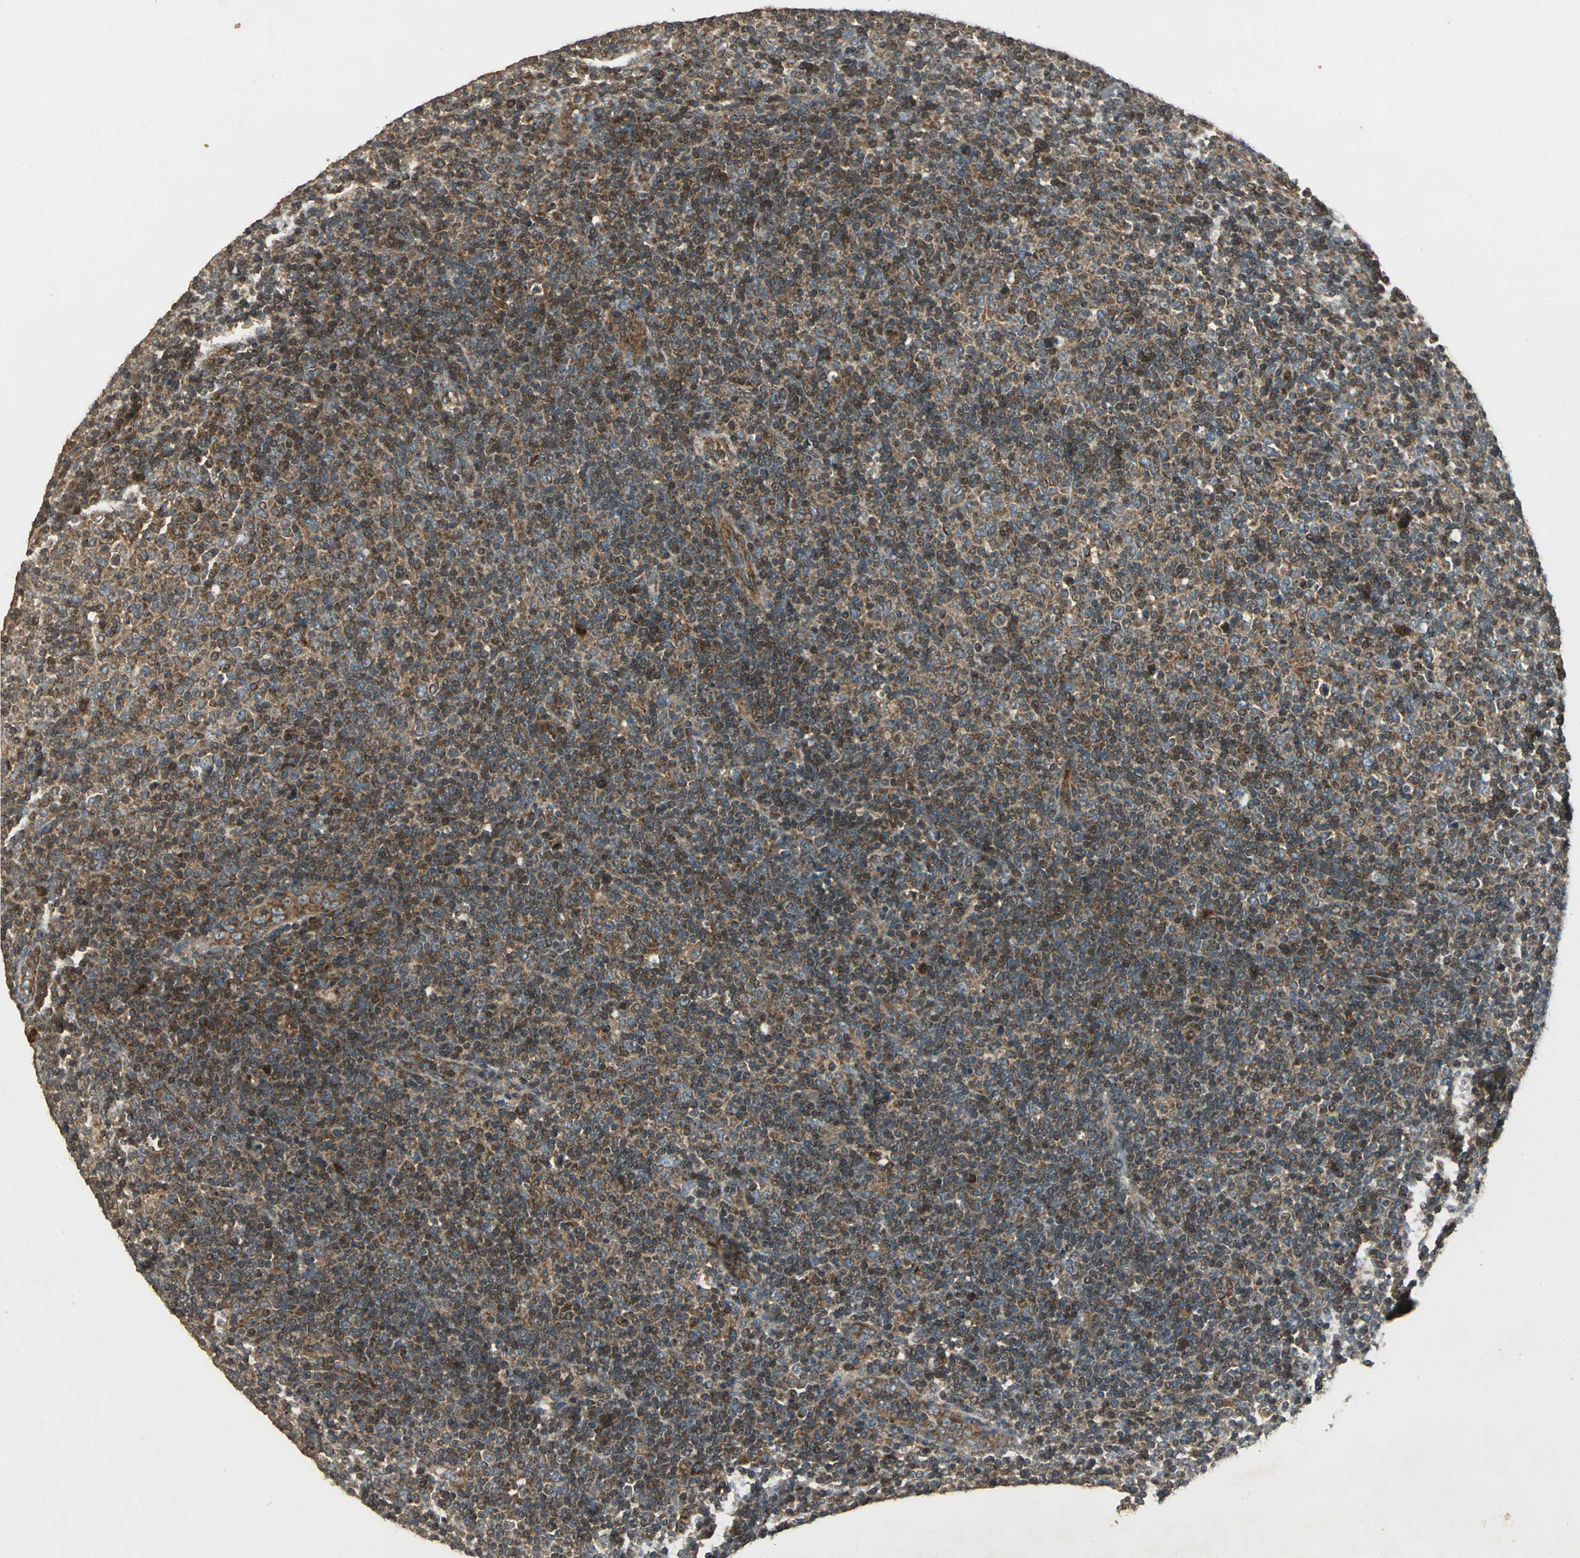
{"staining": {"intensity": "moderate", "quantity": ">75%", "location": "cytoplasmic/membranous"}, "tissue": "lymphoma", "cell_type": "Tumor cells", "image_type": "cancer", "snomed": [{"axis": "morphology", "description": "Malignant lymphoma, non-Hodgkin's type, Low grade"}, {"axis": "topography", "description": "Lymph node"}], "caption": "Moderate cytoplasmic/membranous staining for a protein is present in approximately >75% of tumor cells of lymphoma using immunohistochemistry.", "gene": "KANK1", "patient": {"sex": "male", "age": 70}}